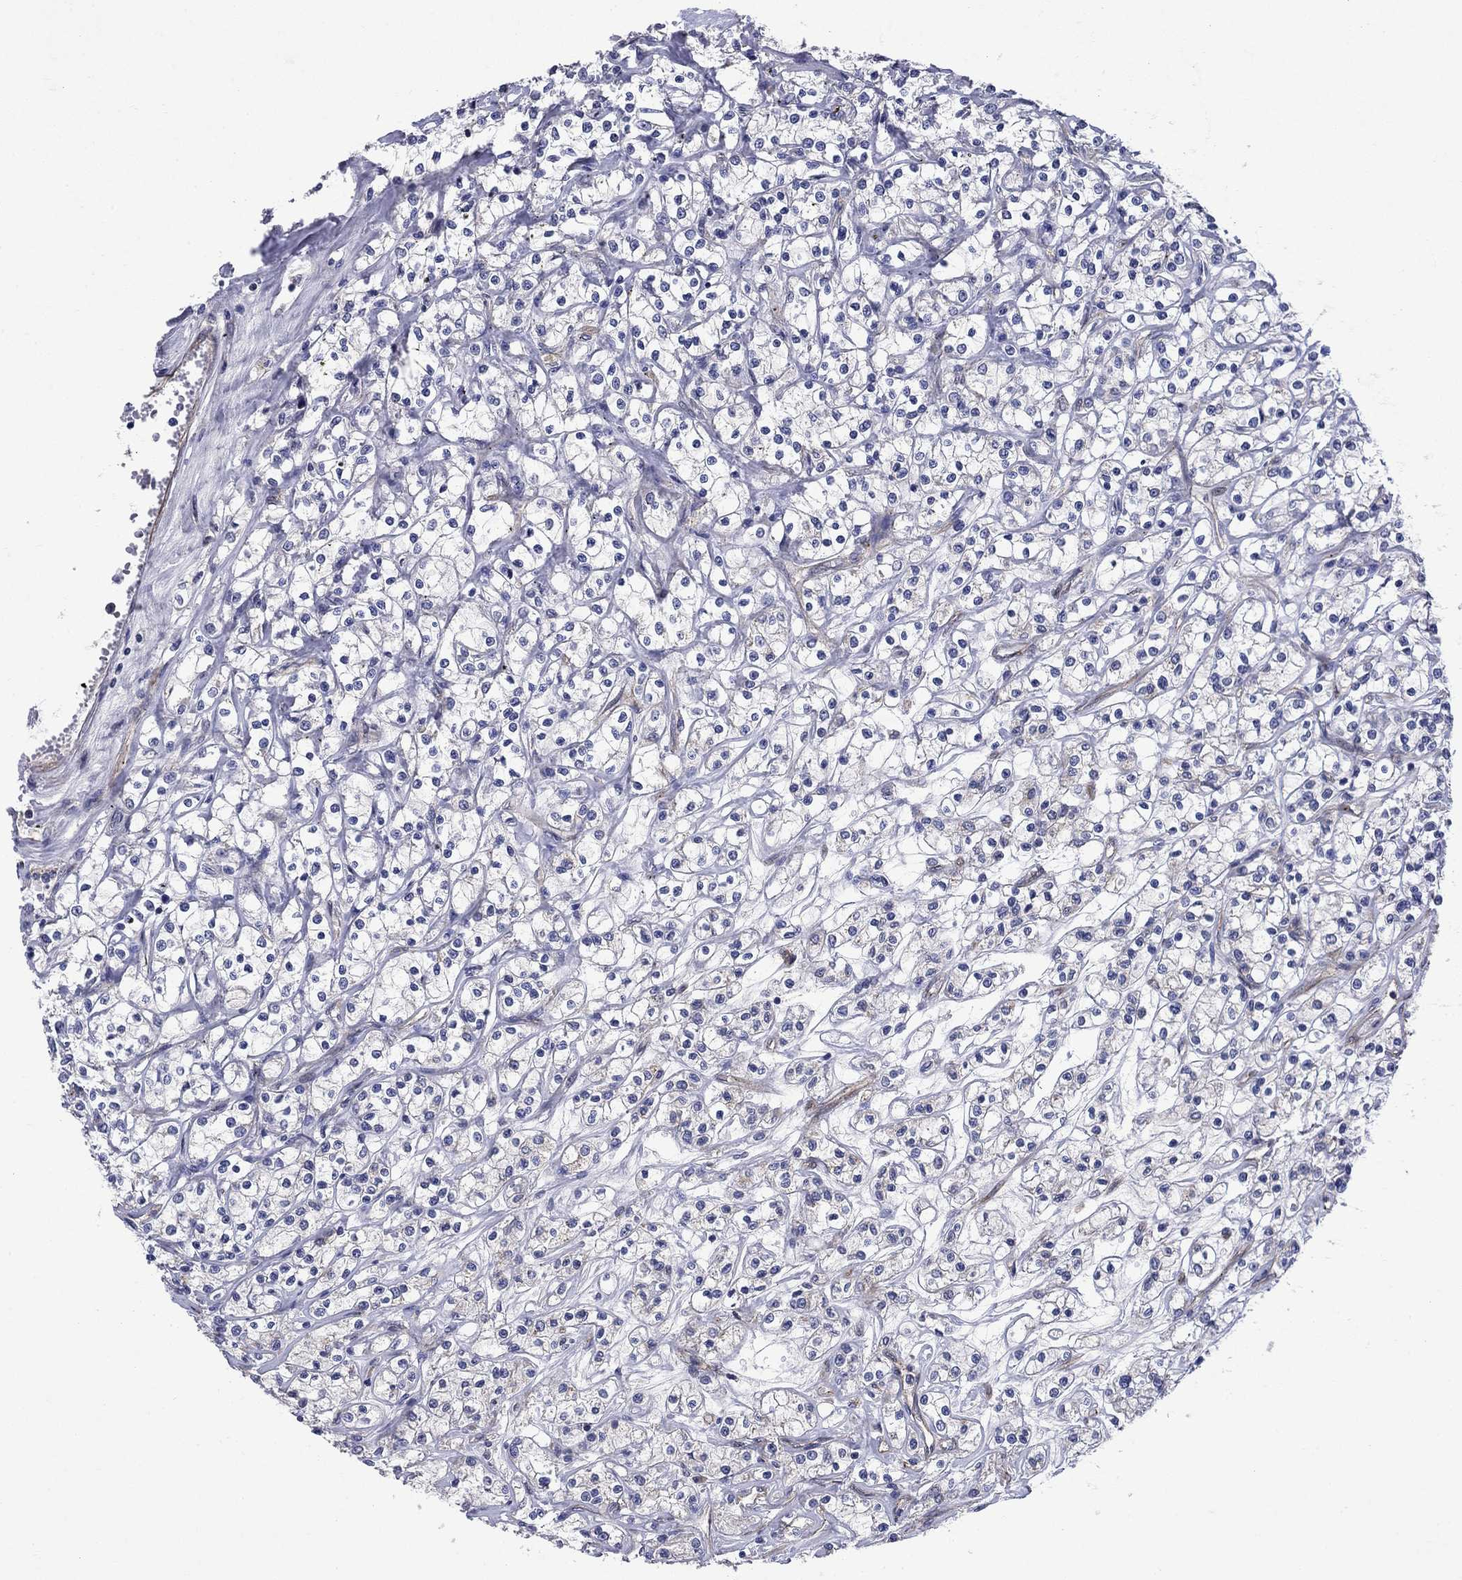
{"staining": {"intensity": "negative", "quantity": "none", "location": "none"}, "tissue": "renal cancer", "cell_type": "Tumor cells", "image_type": "cancer", "snomed": [{"axis": "morphology", "description": "Adenocarcinoma, NOS"}, {"axis": "topography", "description": "Kidney"}], "caption": "Human adenocarcinoma (renal) stained for a protein using IHC reveals no expression in tumor cells.", "gene": "SLC7A1", "patient": {"sex": "female", "age": 59}}